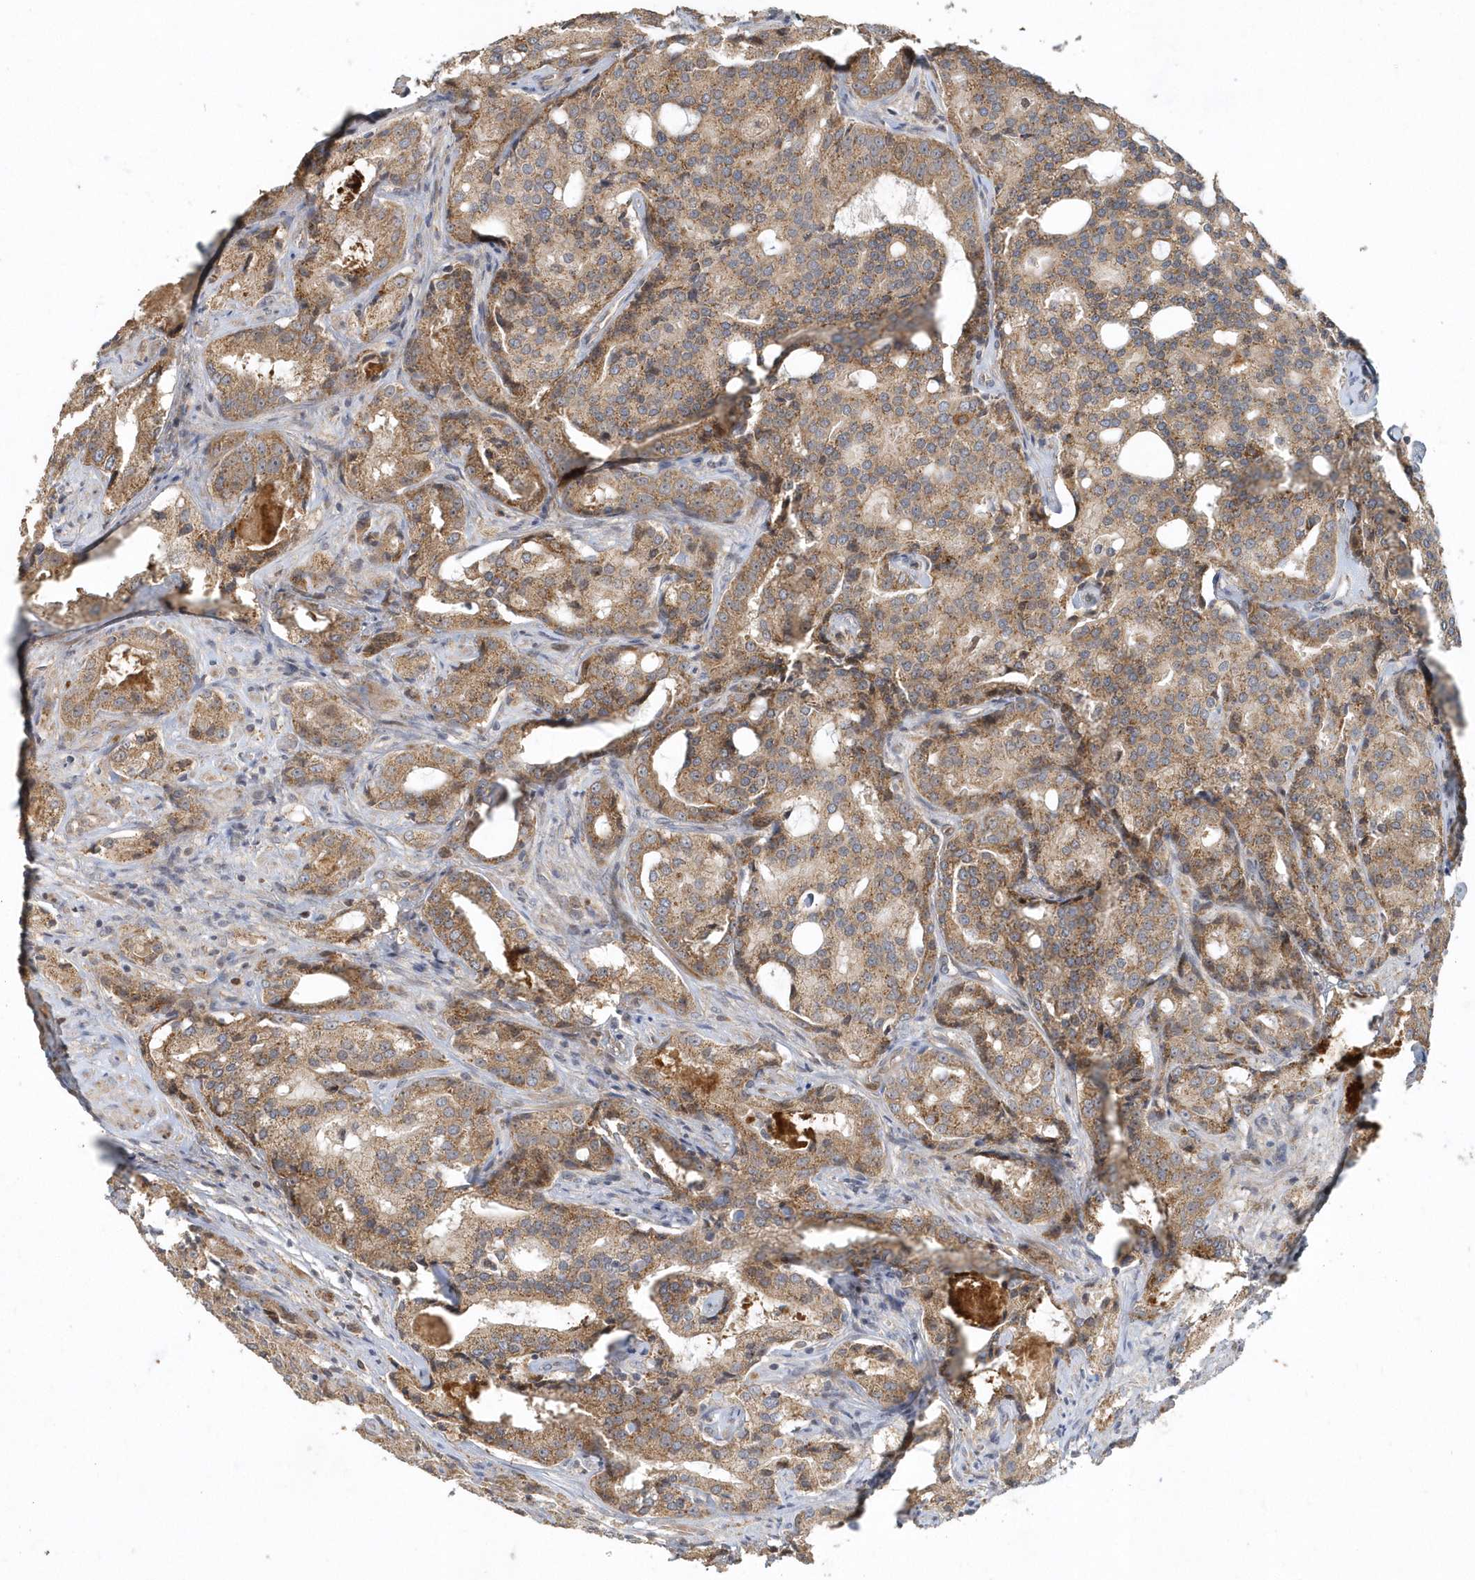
{"staining": {"intensity": "moderate", "quantity": ">75%", "location": "cytoplasmic/membranous"}, "tissue": "prostate cancer", "cell_type": "Tumor cells", "image_type": "cancer", "snomed": [{"axis": "morphology", "description": "Adenocarcinoma, High grade"}, {"axis": "topography", "description": "Prostate"}], "caption": "A medium amount of moderate cytoplasmic/membranous positivity is seen in about >75% of tumor cells in prostate cancer (adenocarcinoma (high-grade)) tissue. (DAB (3,3'-diaminobenzidine) IHC with brightfield microscopy, high magnification).", "gene": "TRAIP", "patient": {"sex": "male", "age": 72}}